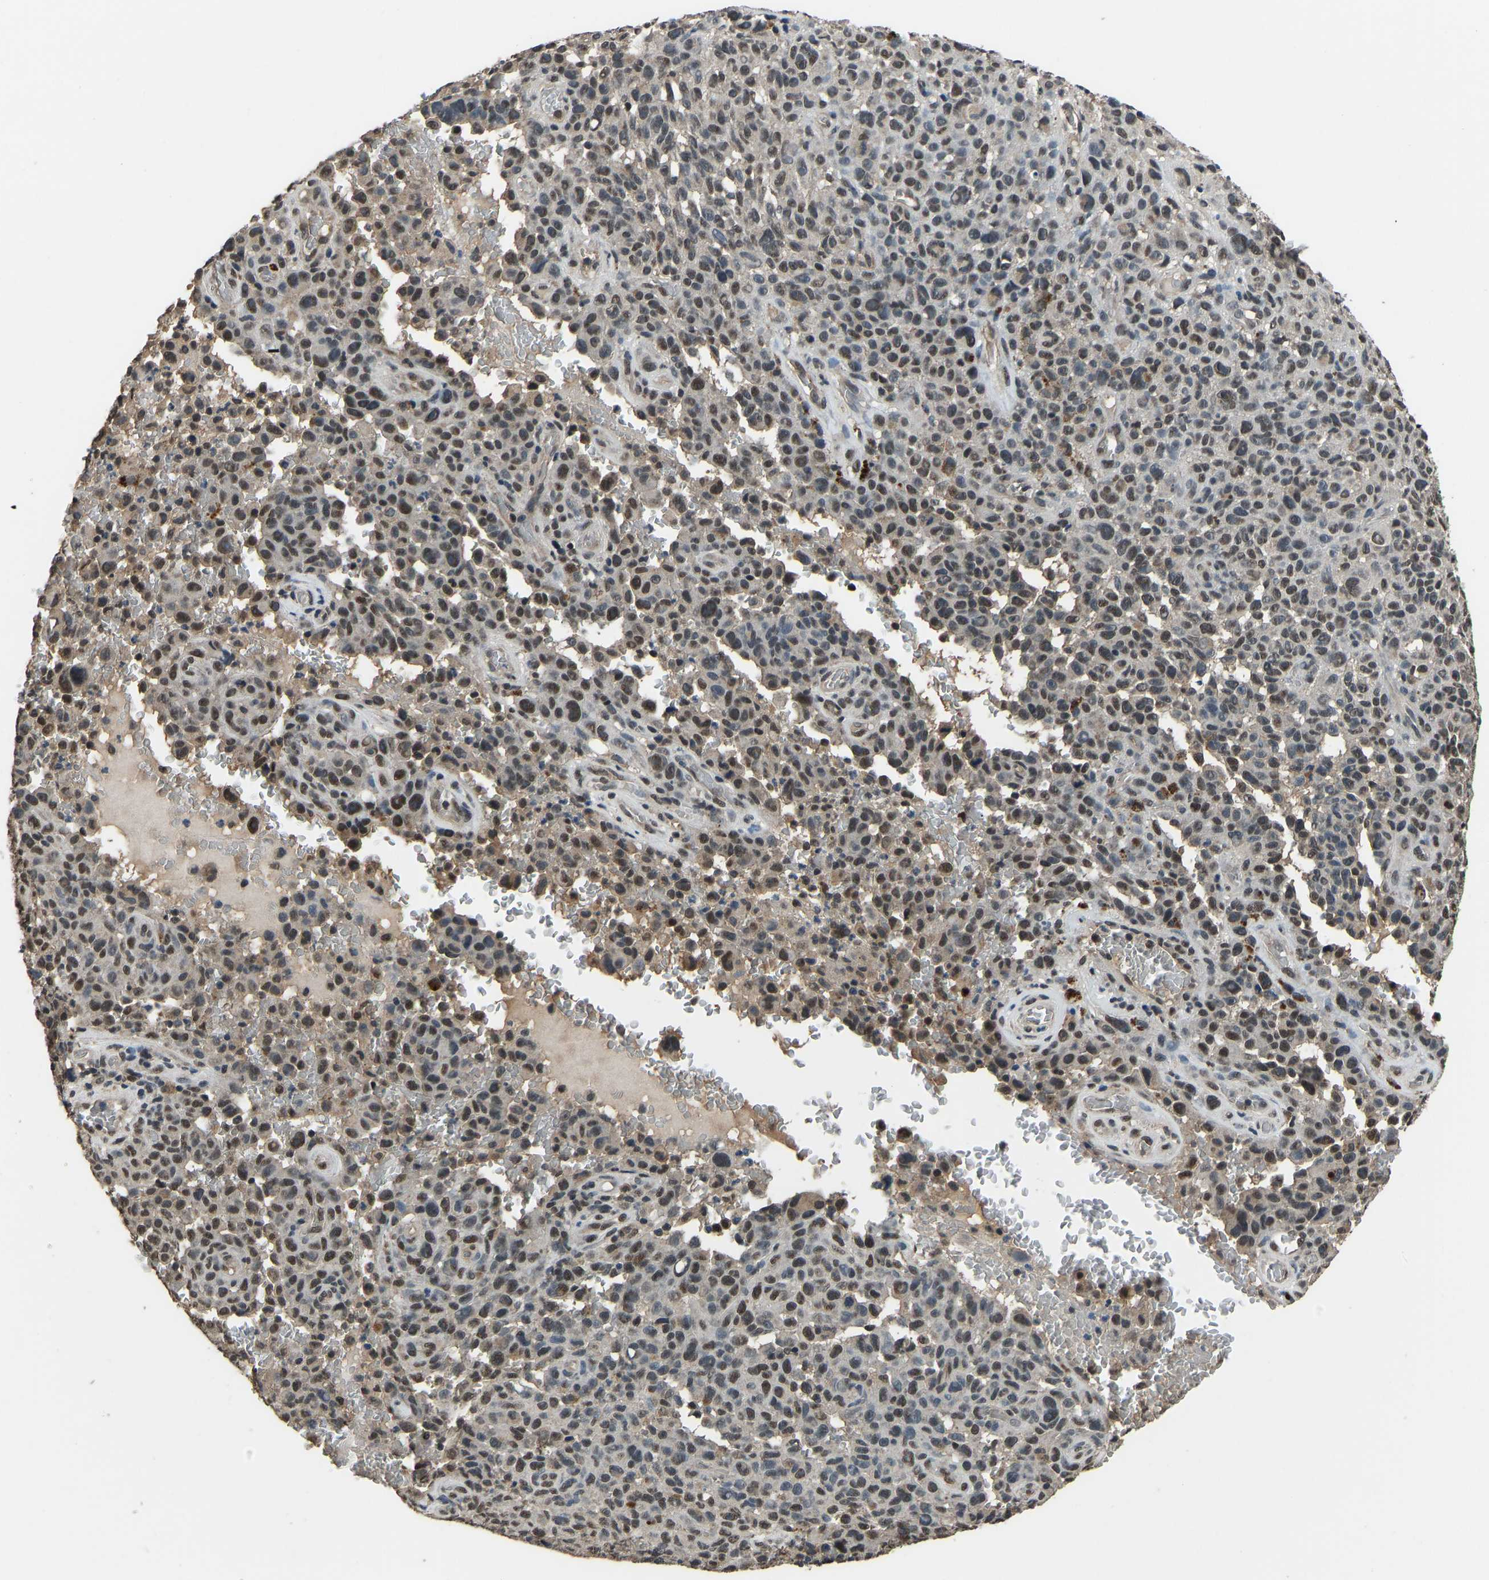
{"staining": {"intensity": "moderate", "quantity": ">75%", "location": "nuclear"}, "tissue": "melanoma", "cell_type": "Tumor cells", "image_type": "cancer", "snomed": [{"axis": "morphology", "description": "Malignant melanoma, NOS"}, {"axis": "topography", "description": "Skin"}], "caption": "Moderate nuclear protein expression is present in about >75% of tumor cells in malignant melanoma.", "gene": "TOX4", "patient": {"sex": "female", "age": 82}}